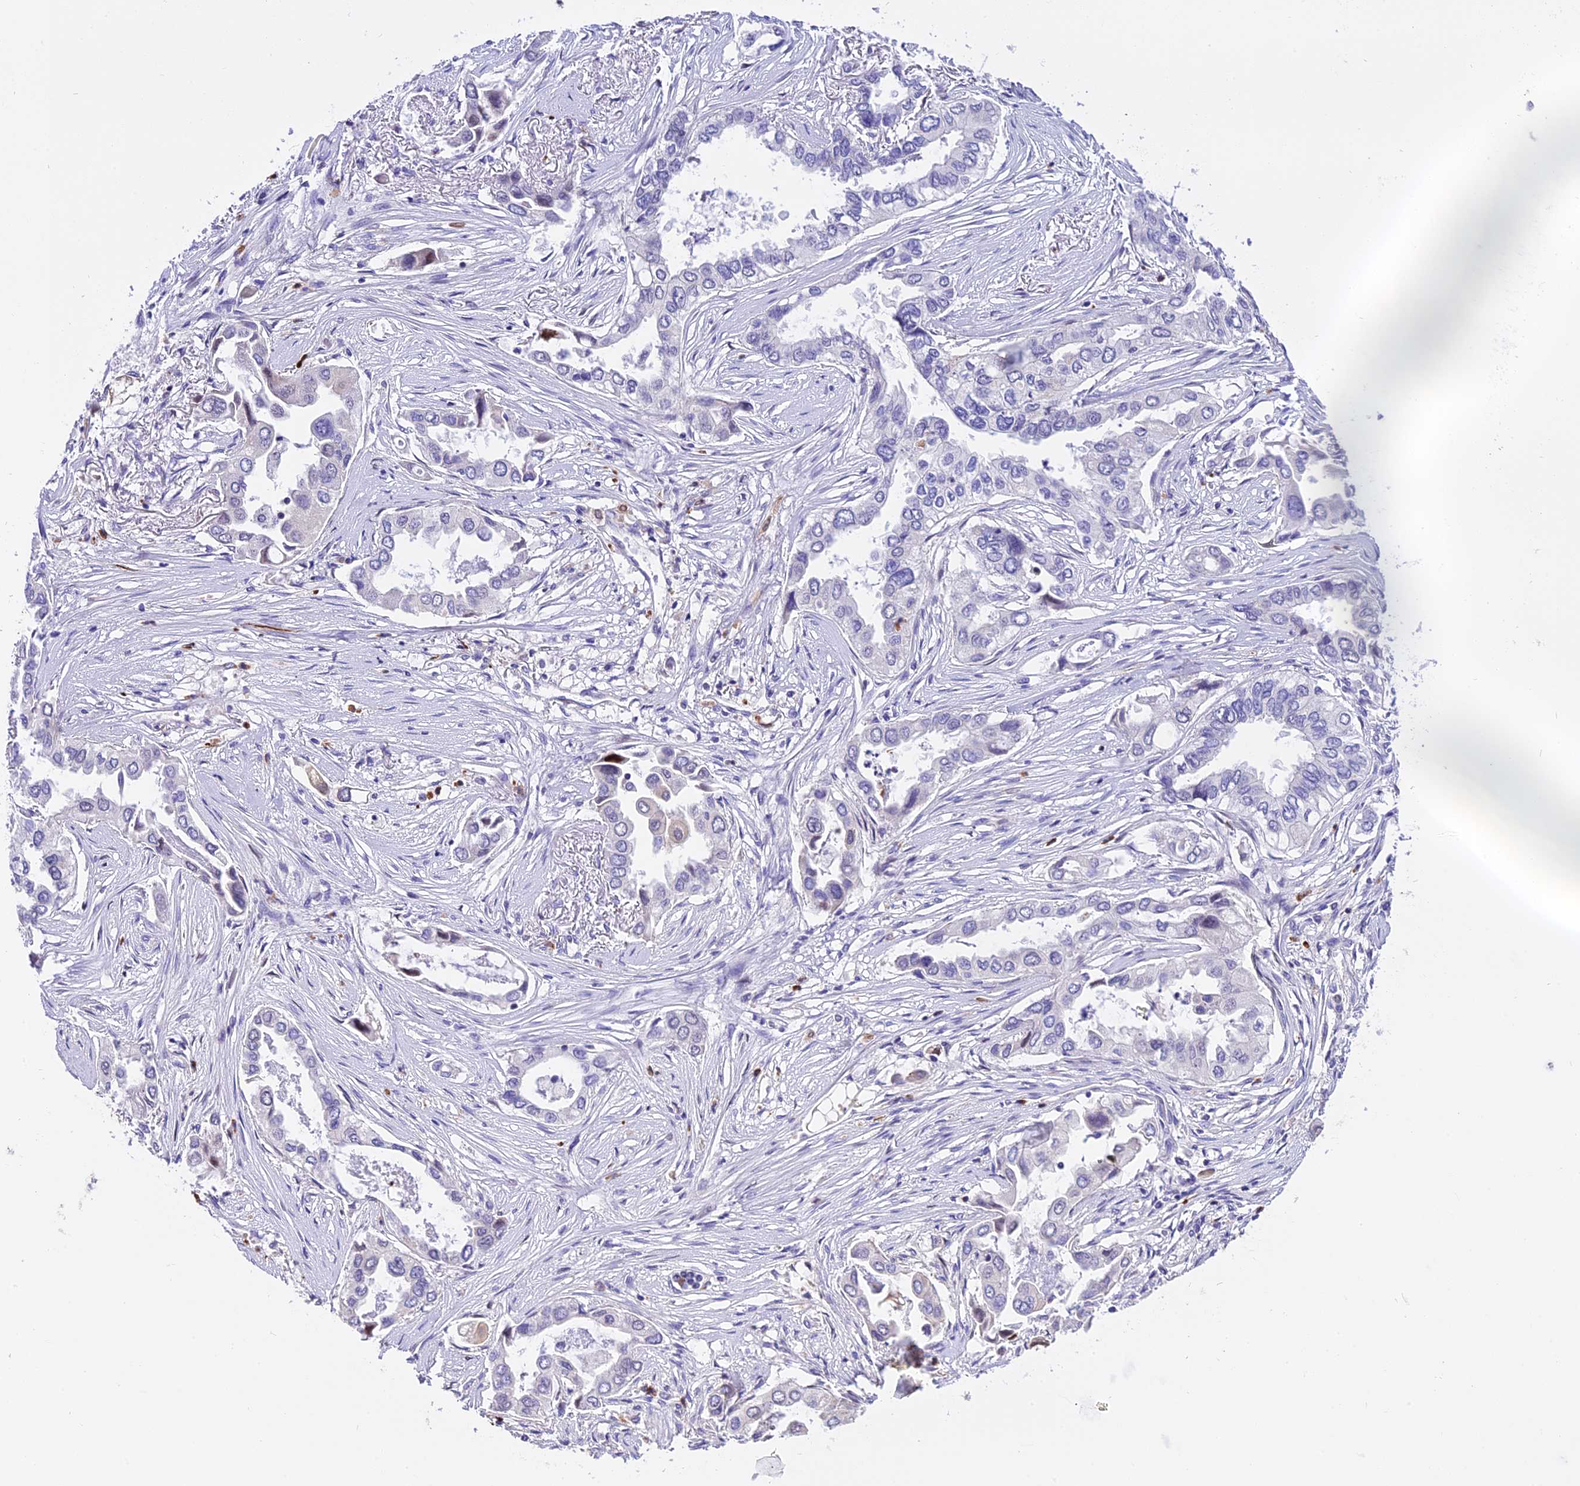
{"staining": {"intensity": "negative", "quantity": "none", "location": "none"}, "tissue": "lung cancer", "cell_type": "Tumor cells", "image_type": "cancer", "snomed": [{"axis": "morphology", "description": "Adenocarcinoma, NOS"}, {"axis": "topography", "description": "Lung"}], "caption": "High power microscopy micrograph of an IHC photomicrograph of lung cancer, revealing no significant positivity in tumor cells.", "gene": "MAP3K7CL", "patient": {"sex": "female", "age": 76}}